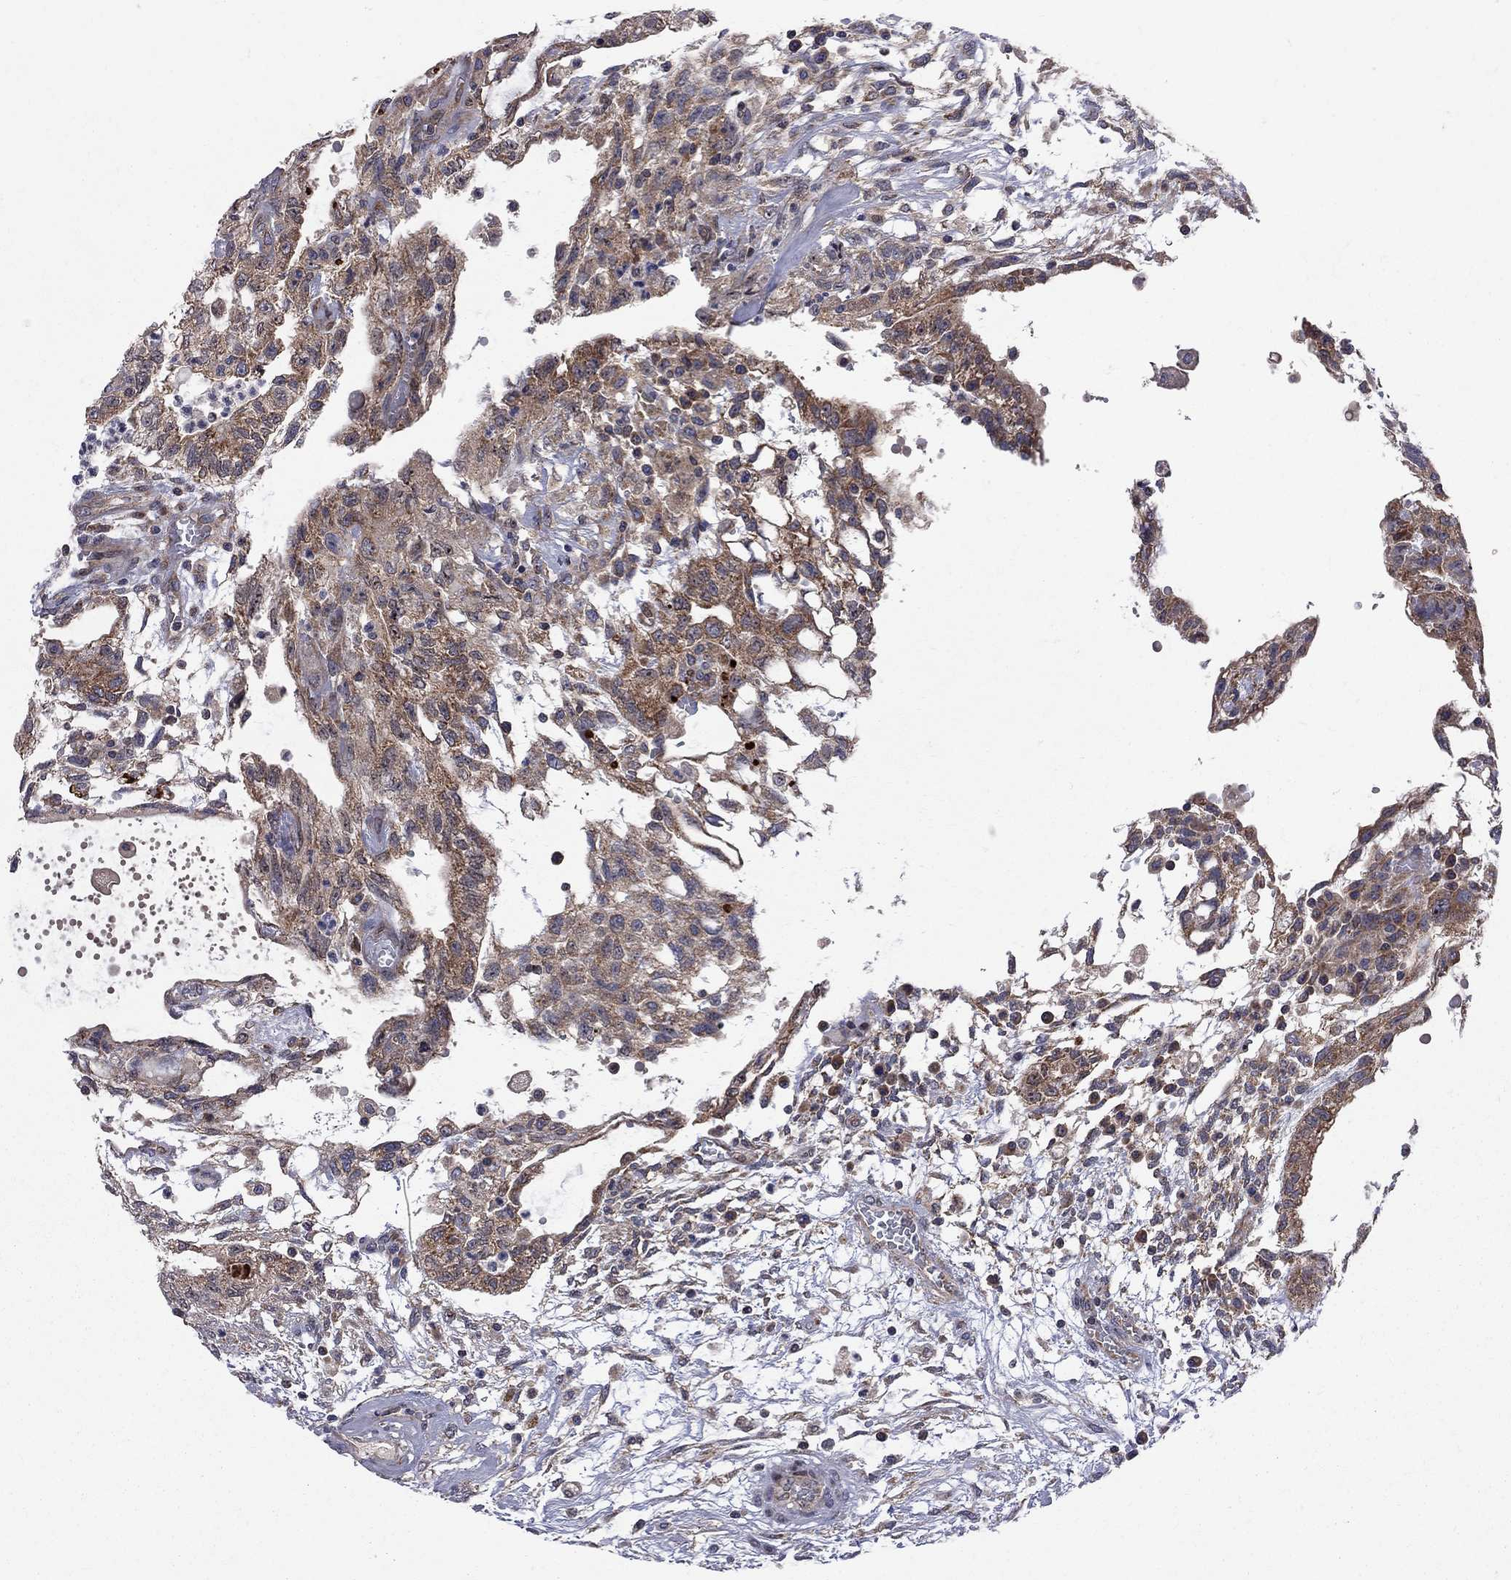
{"staining": {"intensity": "moderate", "quantity": ">75%", "location": "cytoplasmic/membranous"}, "tissue": "testis cancer", "cell_type": "Tumor cells", "image_type": "cancer", "snomed": [{"axis": "morphology", "description": "Carcinoma, Embryonal, NOS"}, {"axis": "topography", "description": "Testis"}], "caption": "Tumor cells demonstrate medium levels of moderate cytoplasmic/membranous expression in approximately >75% of cells in human testis cancer (embryonal carcinoma). Nuclei are stained in blue.", "gene": "CNOT11", "patient": {"sex": "male", "age": 32}}